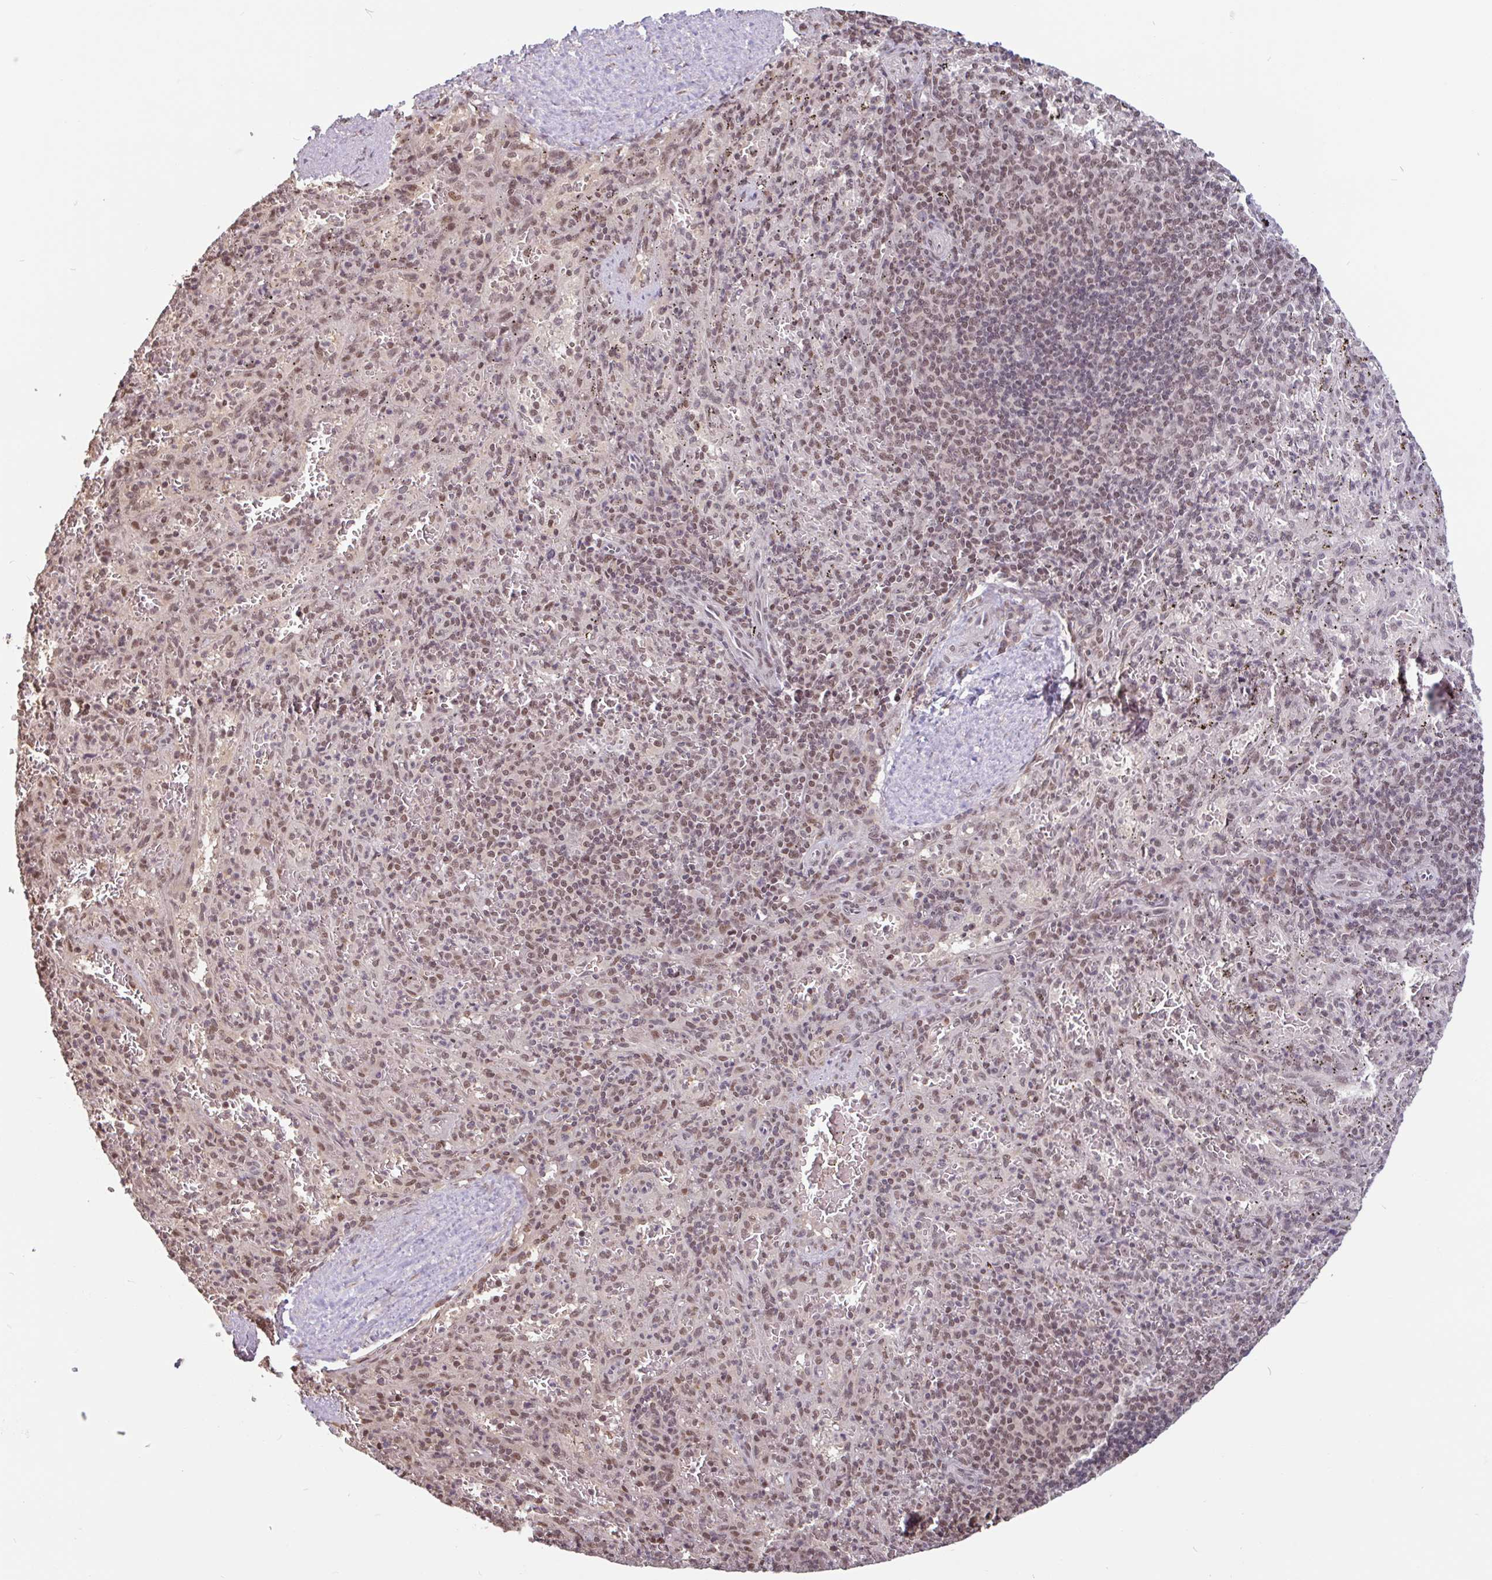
{"staining": {"intensity": "moderate", "quantity": "25%-75%", "location": "nuclear"}, "tissue": "spleen", "cell_type": "Cells in red pulp", "image_type": "normal", "snomed": [{"axis": "morphology", "description": "Normal tissue, NOS"}, {"axis": "topography", "description": "Spleen"}], "caption": "Spleen stained with immunohistochemistry demonstrates moderate nuclear positivity in about 25%-75% of cells in red pulp. The protein is shown in brown color, while the nuclei are stained blue.", "gene": "DR1", "patient": {"sex": "male", "age": 57}}